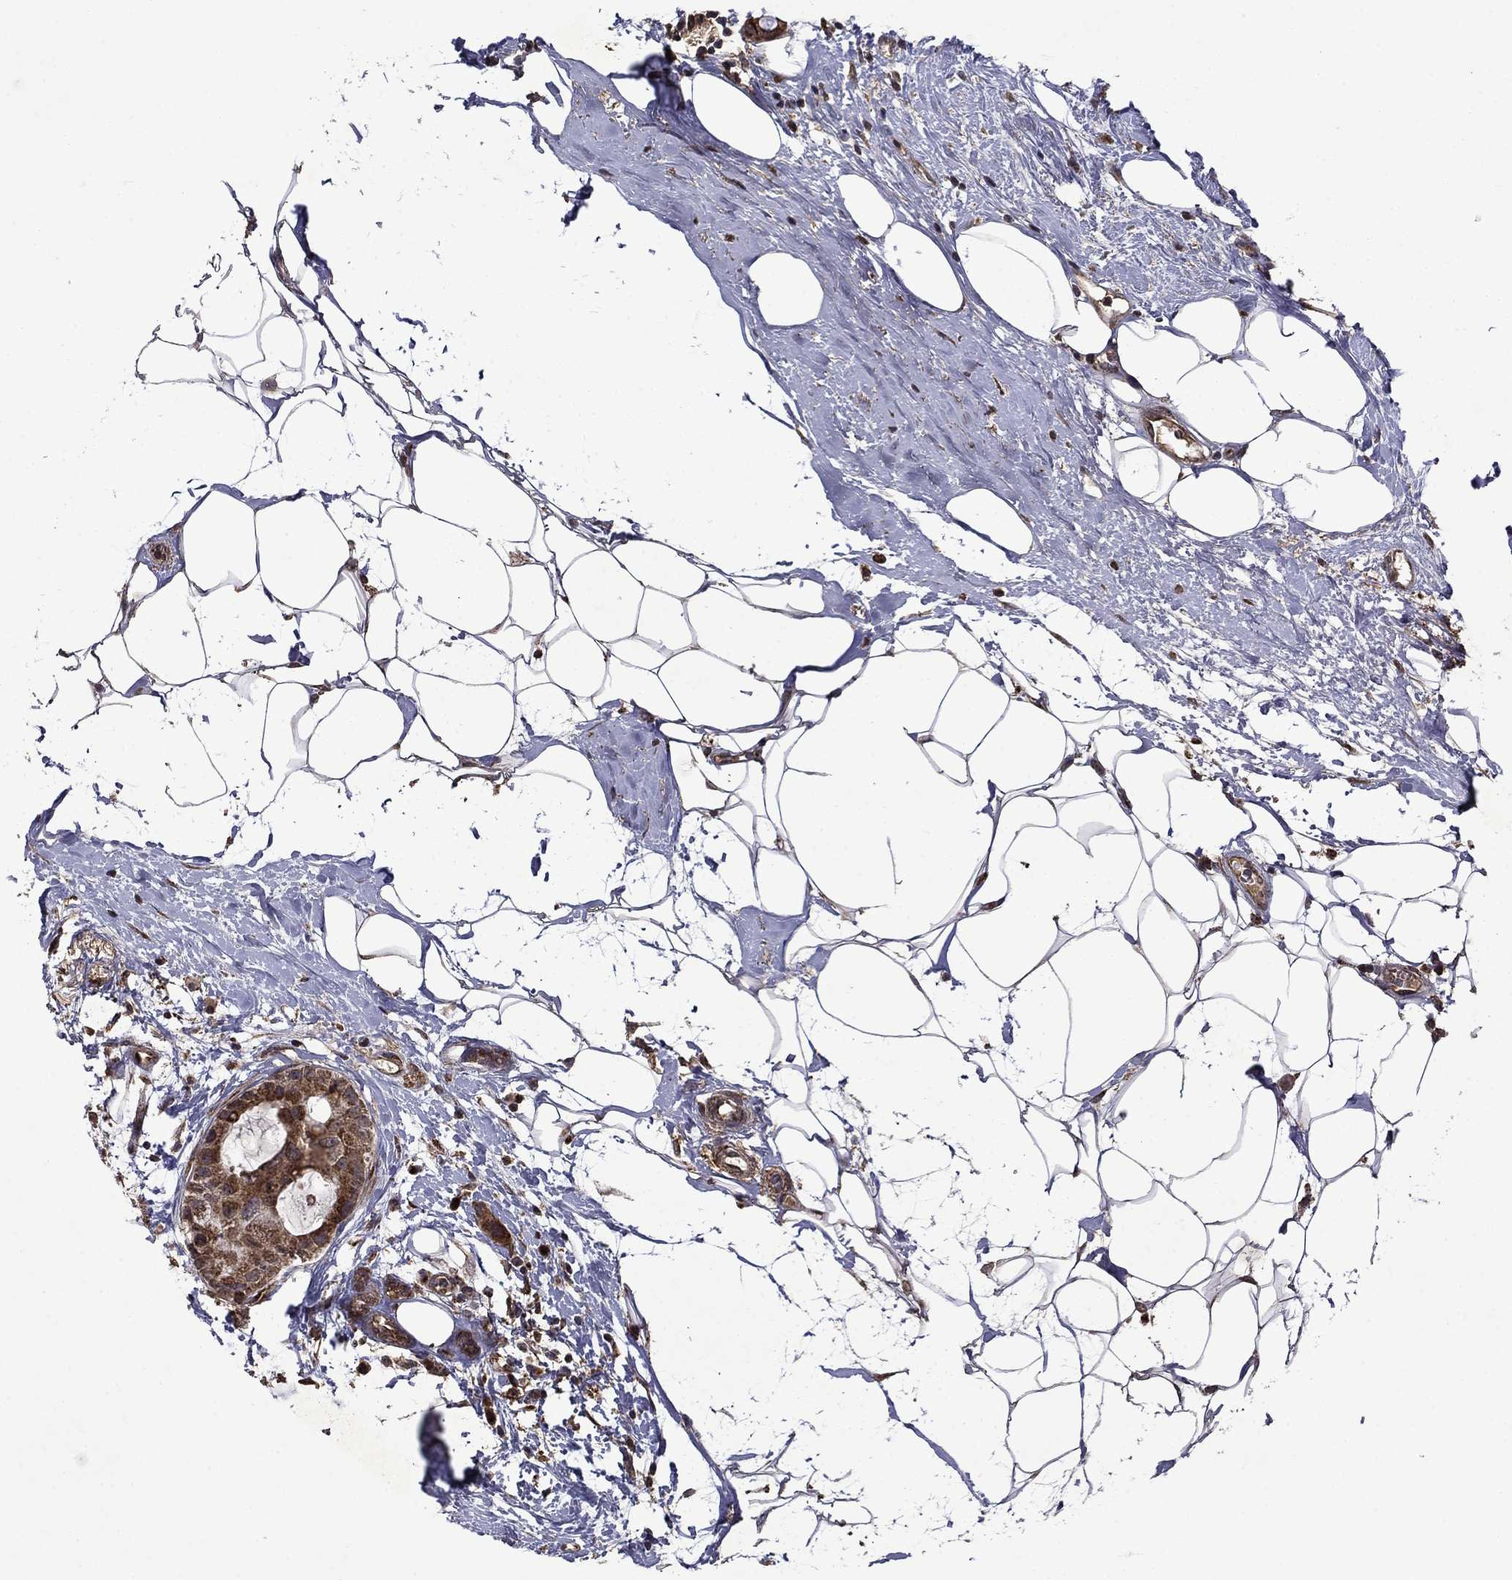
{"staining": {"intensity": "strong", "quantity": ">75%", "location": "cytoplasmic/membranous"}, "tissue": "breast cancer", "cell_type": "Tumor cells", "image_type": "cancer", "snomed": [{"axis": "morphology", "description": "Duct carcinoma"}, {"axis": "topography", "description": "Breast"}], "caption": "A brown stain labels strong cytoplasmic/membranous staining of a protein in human invasive ductal carcinoma (breast) tumor cells.", "gene": "ITM2B", "patient": {"sex": "female", "age": 45}}